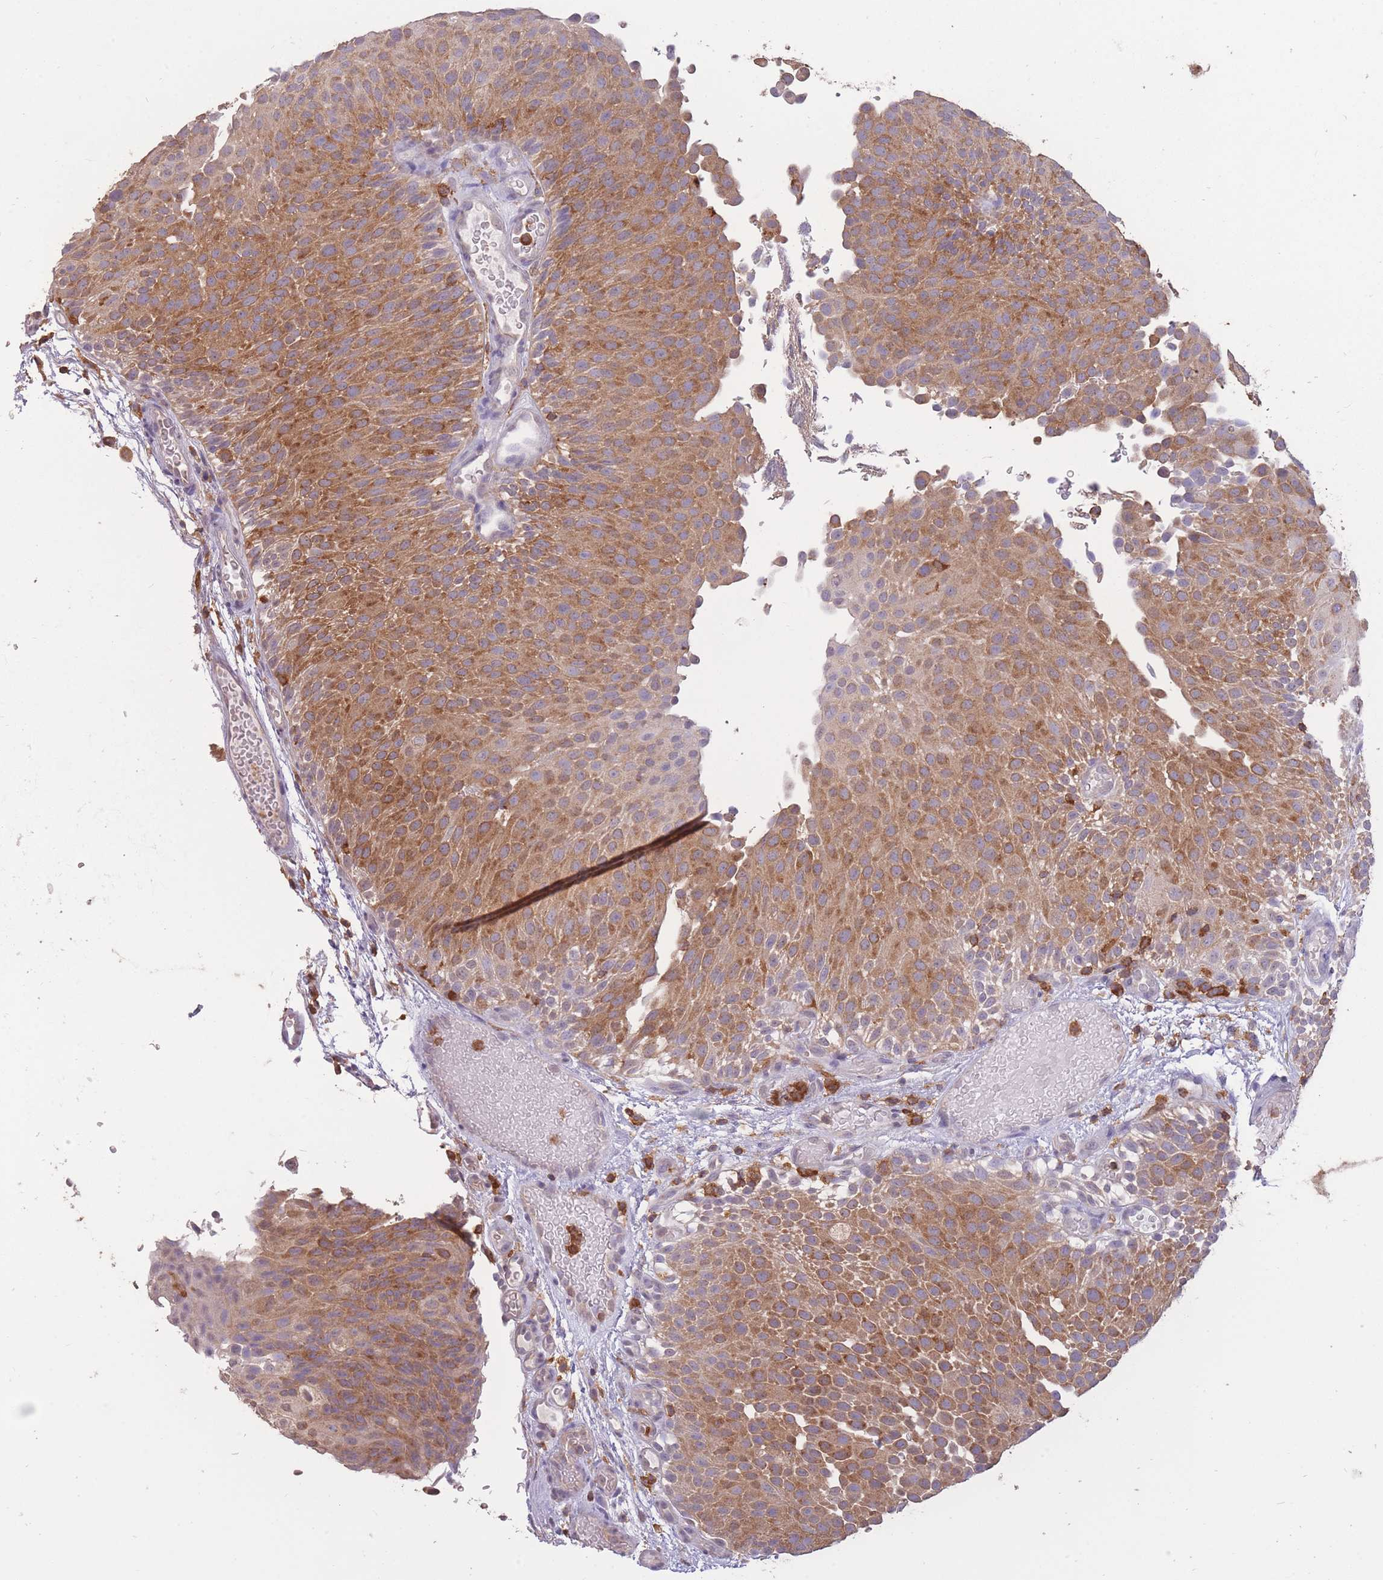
{"staining": {"intensity": "moderate", "quantity": ">75%", "location": "cytoplasmic/membranous"}, "tissue": "urothelial cancer", "cell_type": "Tumor cells", "image_type": "cancer", "snomed": [{"axis": "morphology", "description": "Urothelial carcinoma, Low grade"}, {"axis": "topography", "description": "Urinary bladder"}], "caption": "This histopathology image displays IHC staining of human low-grade urothelial carcinoma, with medium moderate cytoplasmic/membranous positivity in about >75% of tumor cells.", "gene": "GMIP", "patient": {"sex": "male", "age": 78}}